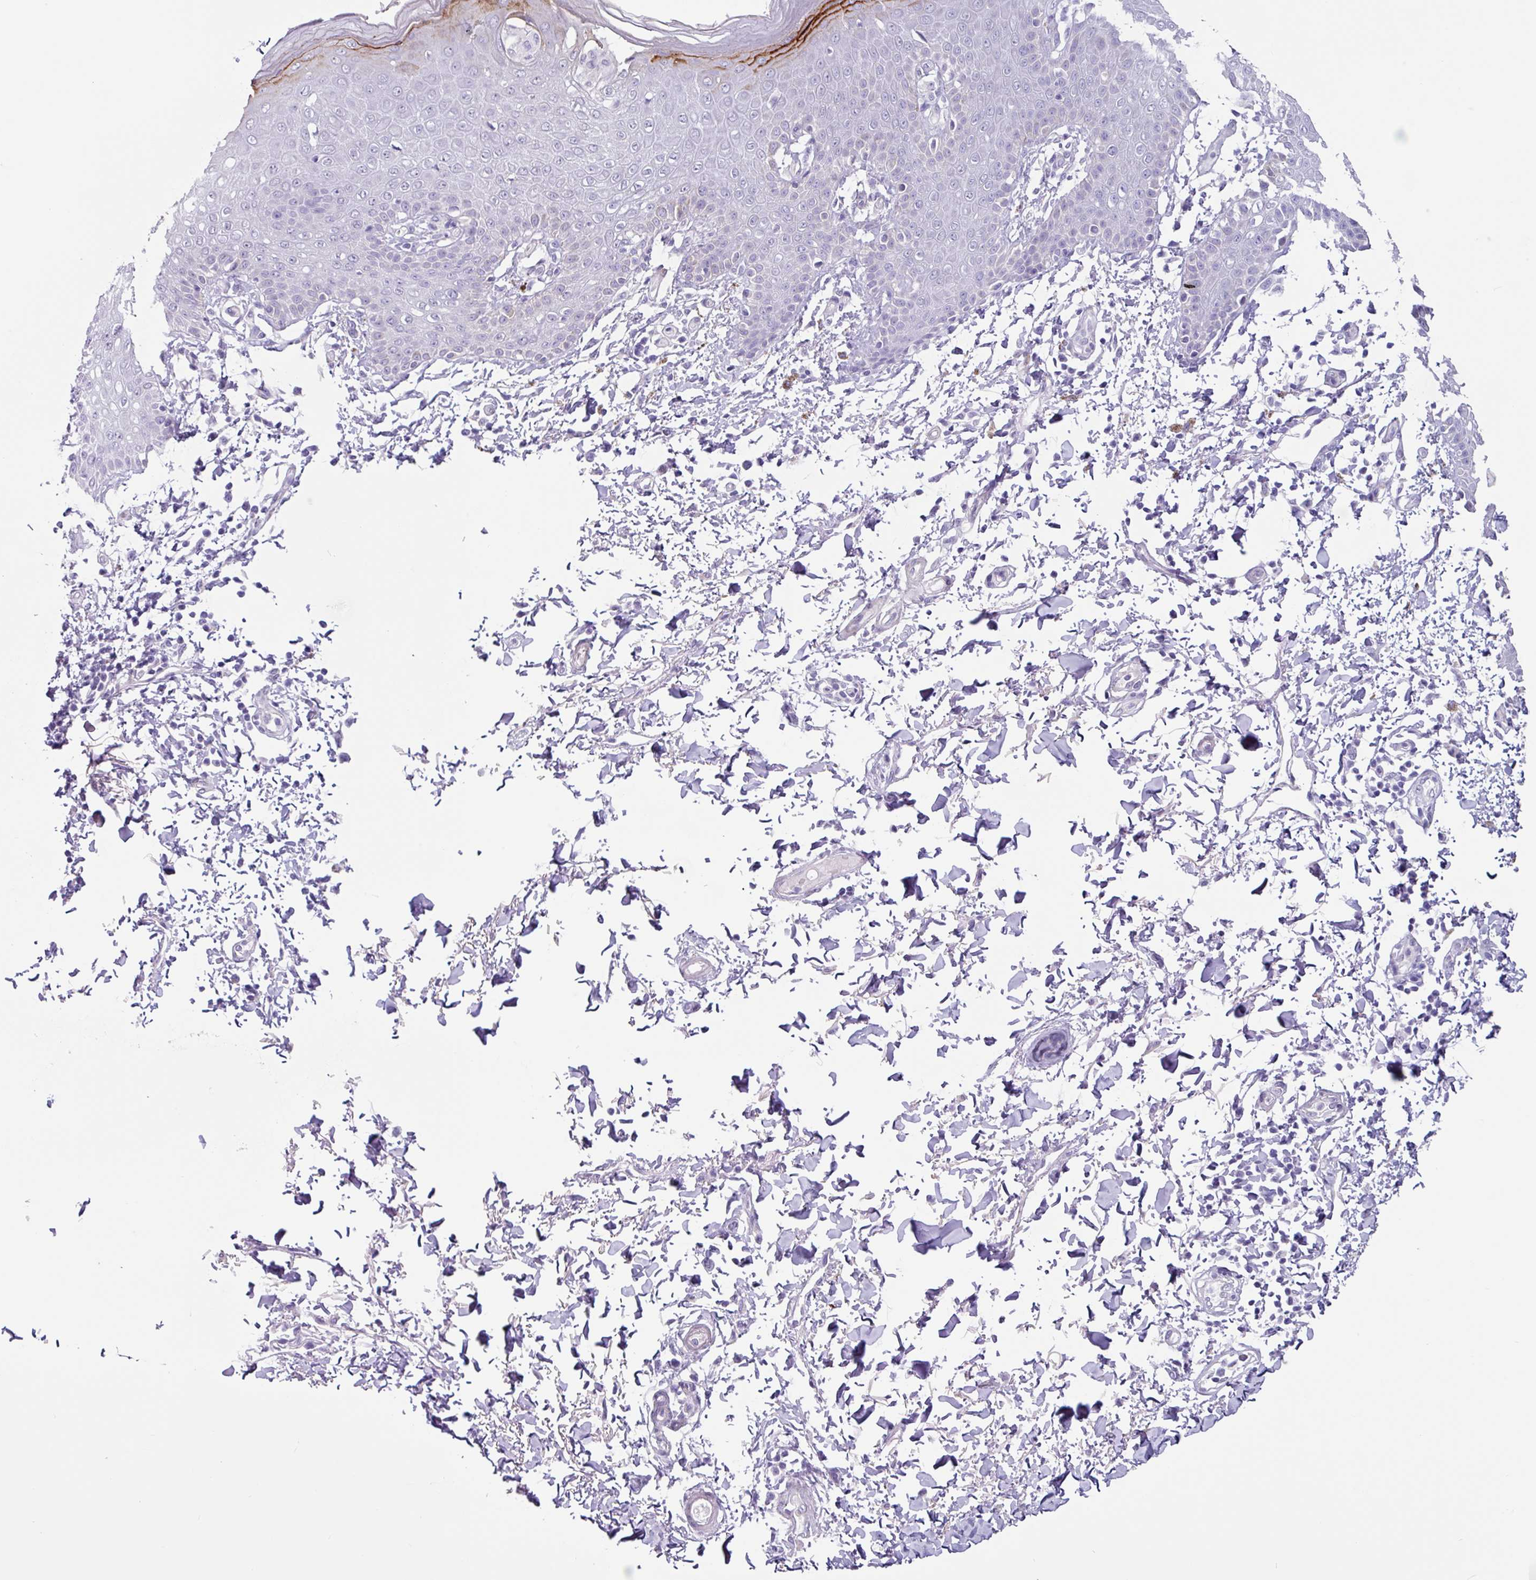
{"staining": {"intensity": "strong", "quantity": "<25%", "location": "cytoplasmic/membranous"}, "tissue": "skin", "cell_type": "Epidermal cells", "image_type": "normal", "snomed": [{"axis": "morphology", "description": "Normal tissue, NOS"}, {"axis": "topography", "description": "Peripheral nerve tissue"}], "caption": "Immunohistochemical staining of benign skin demonstrates <25% levels of strong cytoplasmic/membranous protein staining in approximately <25% of epidermal cells. (DAB (3,3'-diaminobenzidine) = brown stain, brightfield microscopy at high magnification).", "gene": "OTX1", "patient": {"sex": "male", "age": 51}}